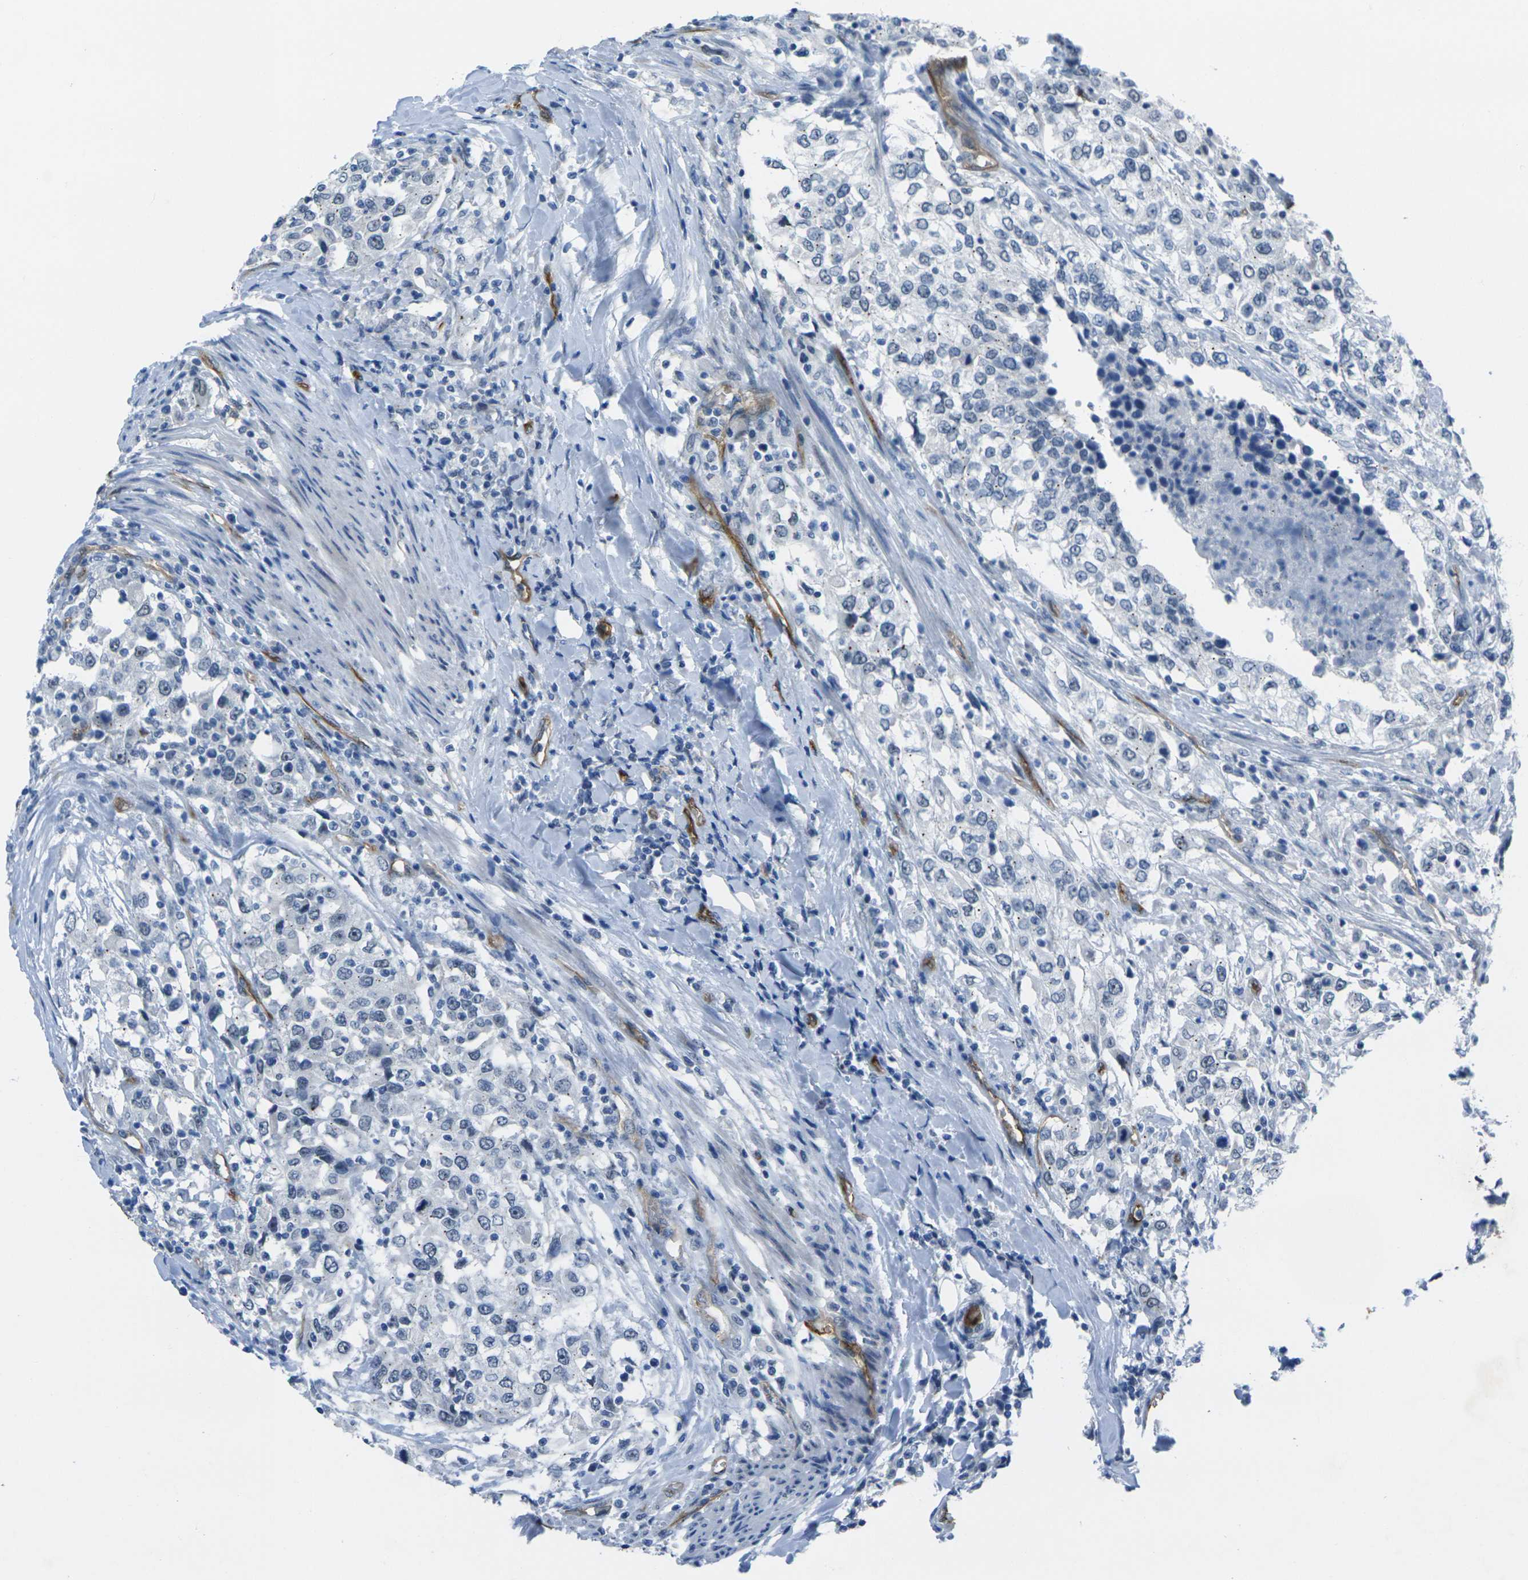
{"staining": {"intensity": "negative", "quantity": "none", "location": "none"}, "tissue": "urothelial cancer", "cell_type": "Tumor cells", "image_type": "cancer", "snomed": [{"axis": "morphology", "description": "Urothelial carcinoma, High grade"}, {"axis": "topography", "description": "Urinary bladder"}], "caption": "Human high-grade urothelial carcinoma stained for a protein using immunohistochemistry shows no expression in tumor cells.", "gene": "HSPA12B", "patient": {"sex": "female", "age": 56}}